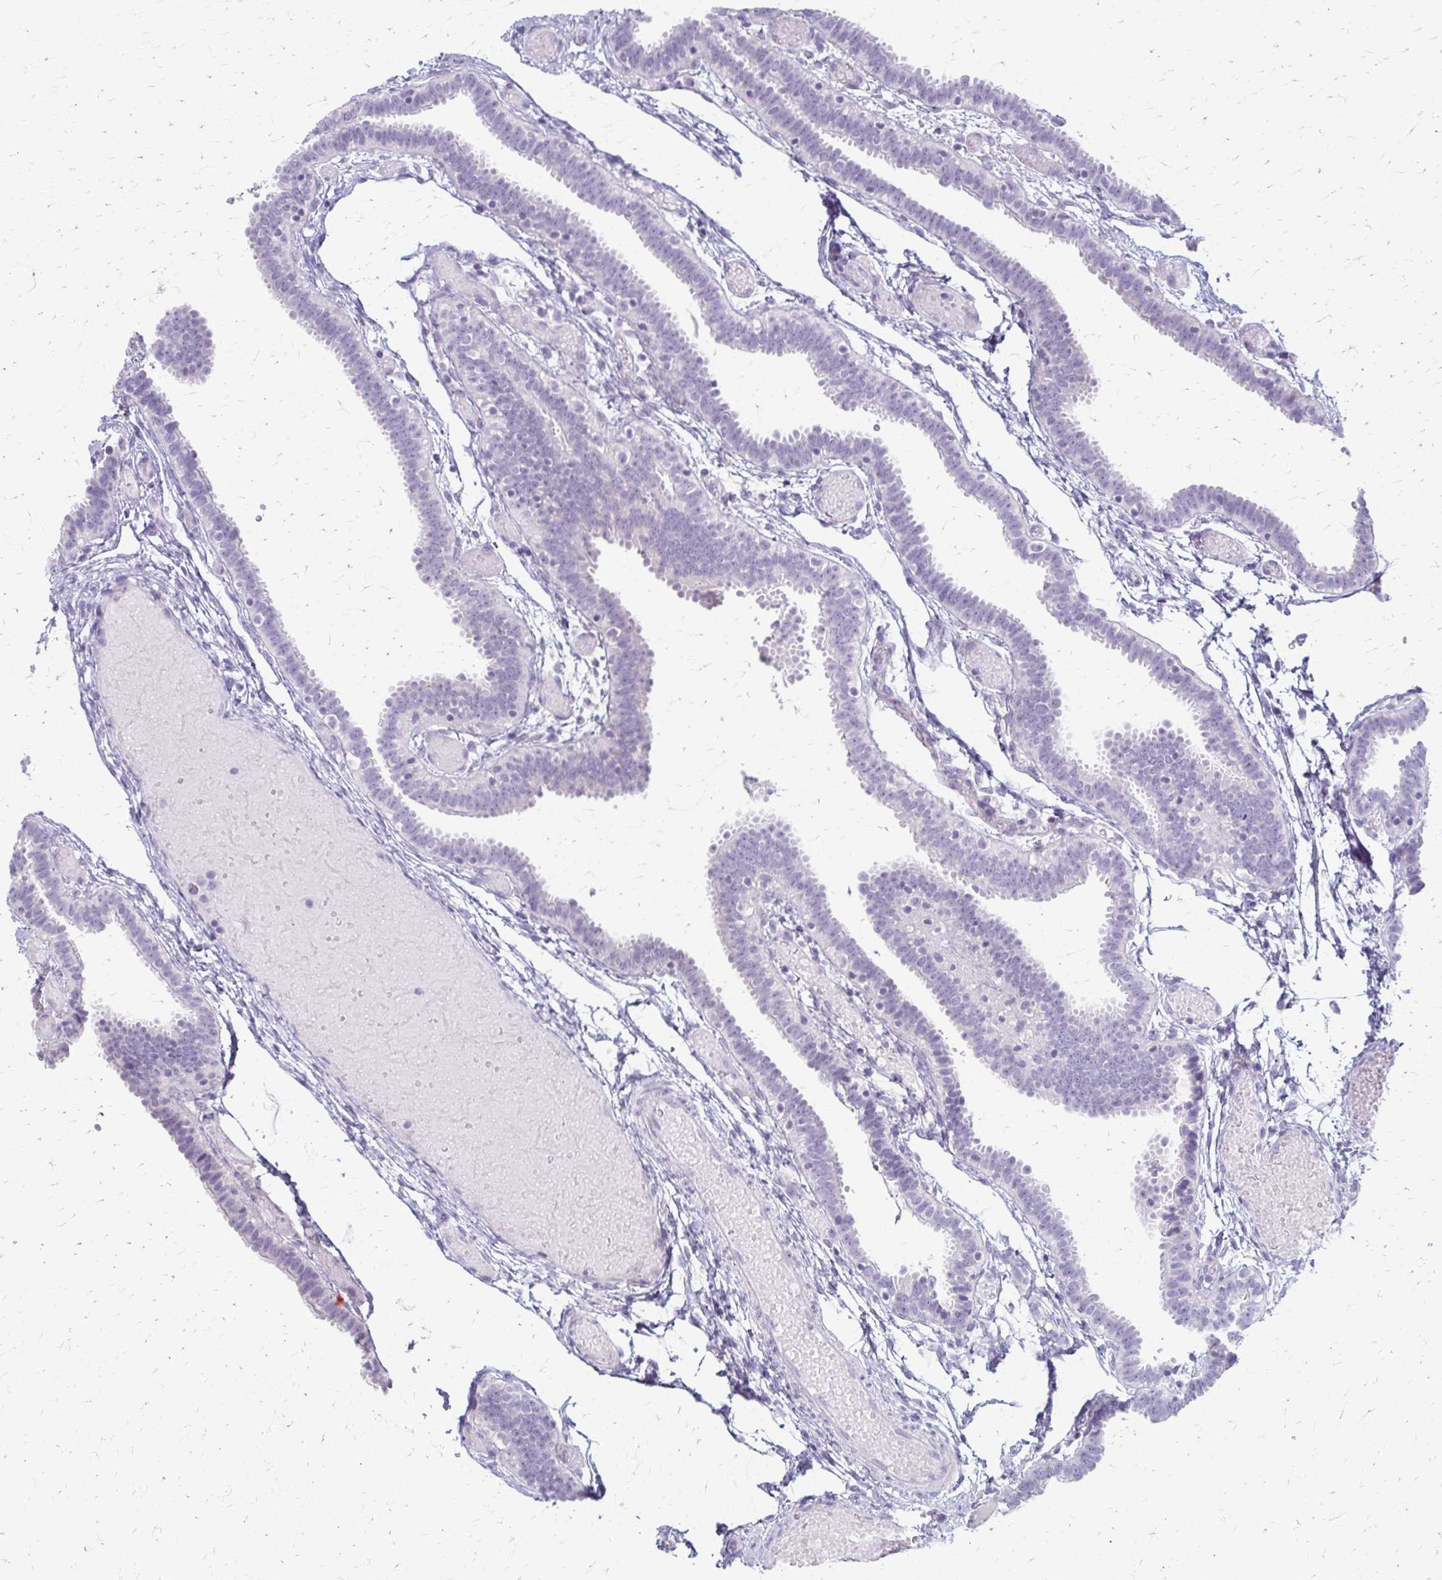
{"staining": {"intensity": "negative", "quantity": "none", "location": "none"}, "tissue": "fallopian tube", "cell_type": "Glandular cells", "image_type": "normal", "snomed": [{"axis": "morphology", "description": "Normal tissue, NOS"}, {"axis": "topography", "description": "Fallopian tube"}], "caption": "IHC micrograph of normal fallopian tube: human fallopian tube stained with DAB demonstrates no significant protein positivity in glandular cells. The staining was performed using DAB to visualize the protein expression in brown, while the nuclei were stained in blue with hematoxylin (Magnification: 20x).", "gene": "LDLRAP1", "patient": {"sex": "female", "age": 37}}